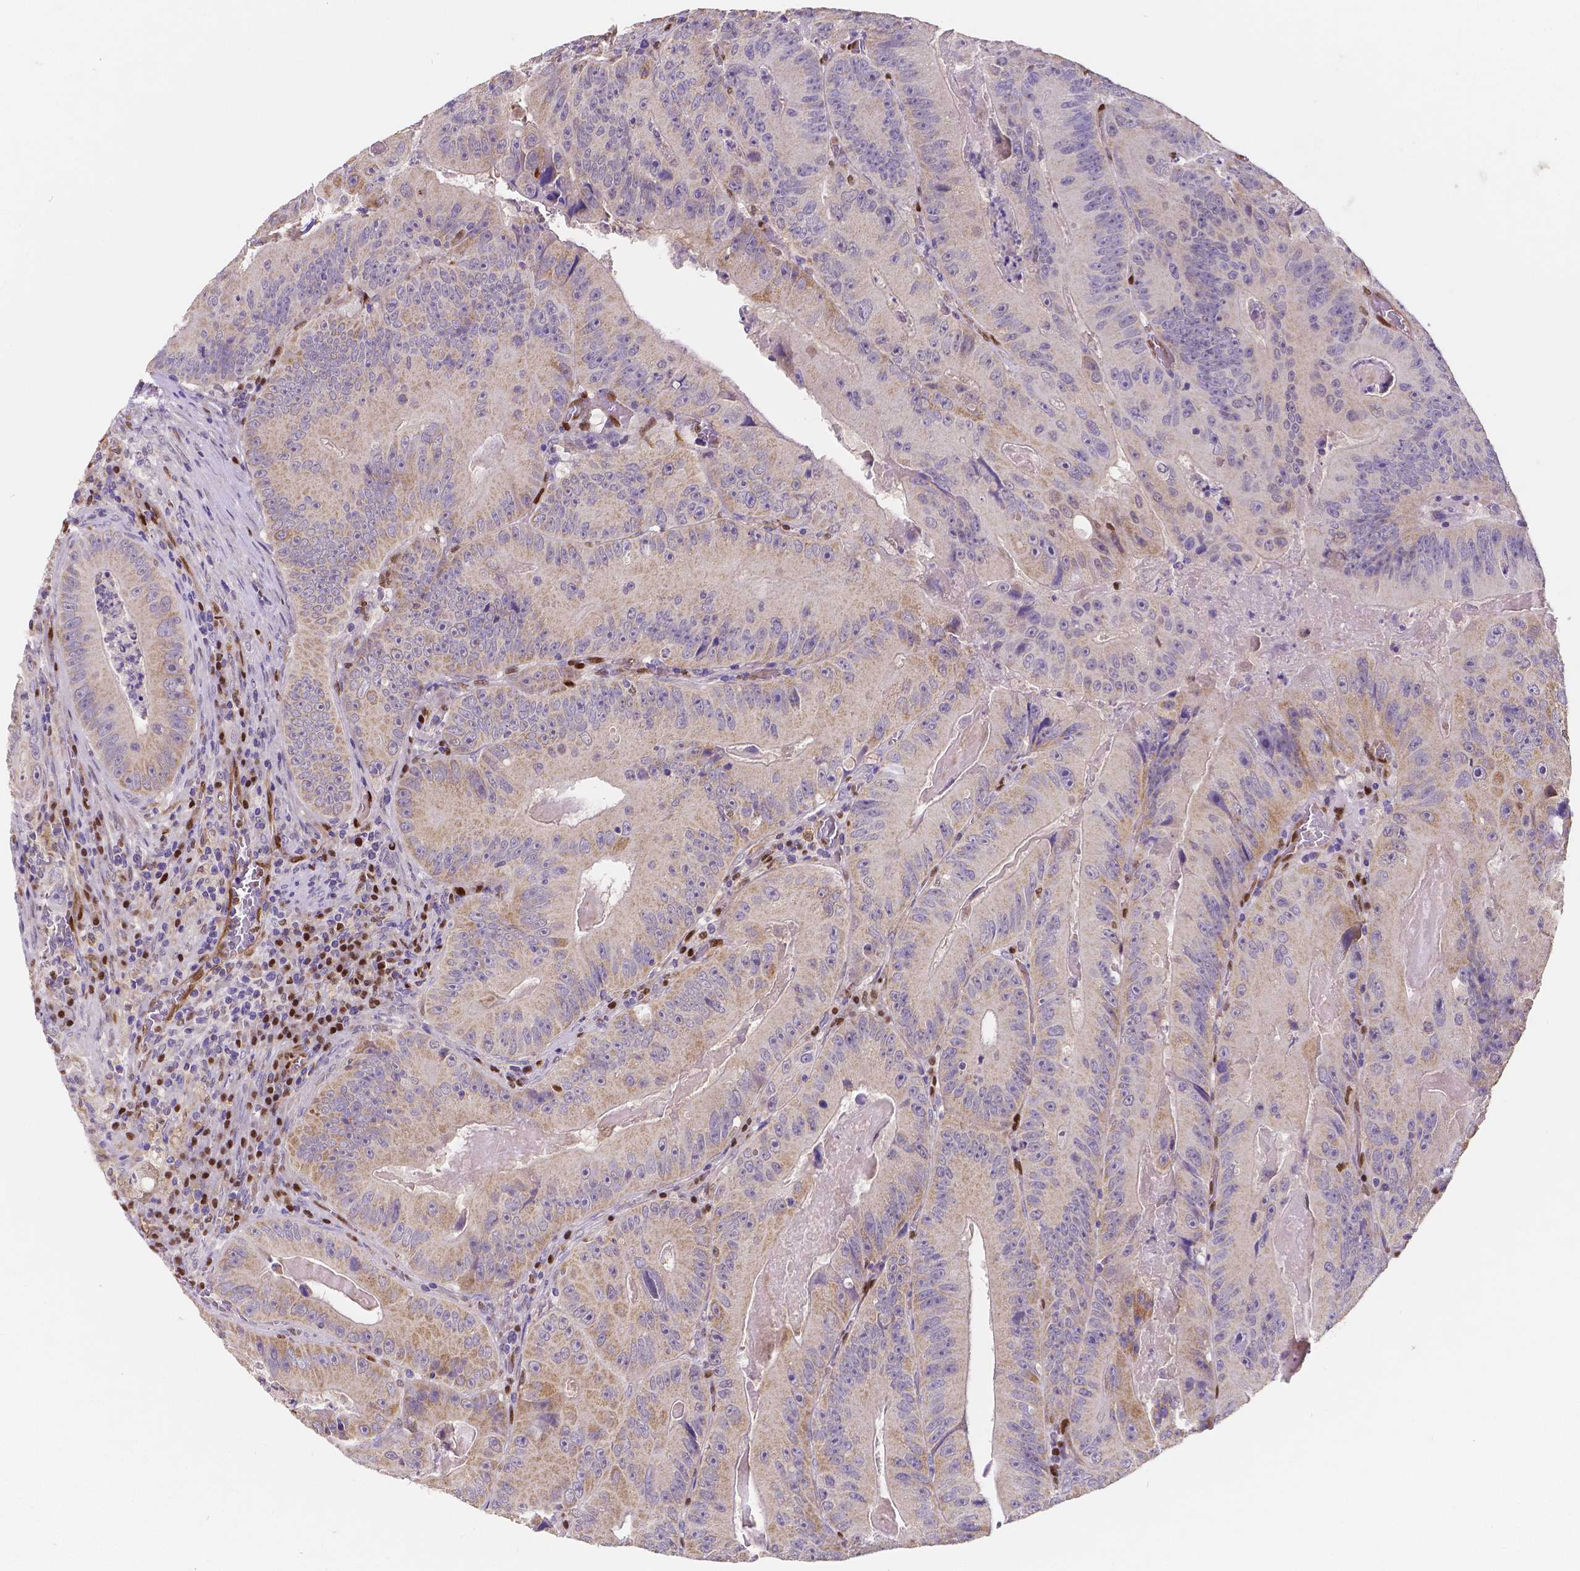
{"staining": {"intensity": "weak", "quantity": "25%-75%", "location": "cytoplasmic/membranous"}, "tissue": "colorectal cancer", "cell_type": "Tumor cells", "image_type": "cancer", "snomed": [{"axis": "morphology", "description": "Adenocarcinoma, NOS"}, {"axis": "topography", "description": "Colon"}], "caption": "Tumor cells reveal low levels of weak cytoplasmic/membranous staining in approximately 25%-75% of cells in human colorectal adenocarcinoma.", "gene": "MEF2C", "patient": {"sex": "female", "age": 86}}